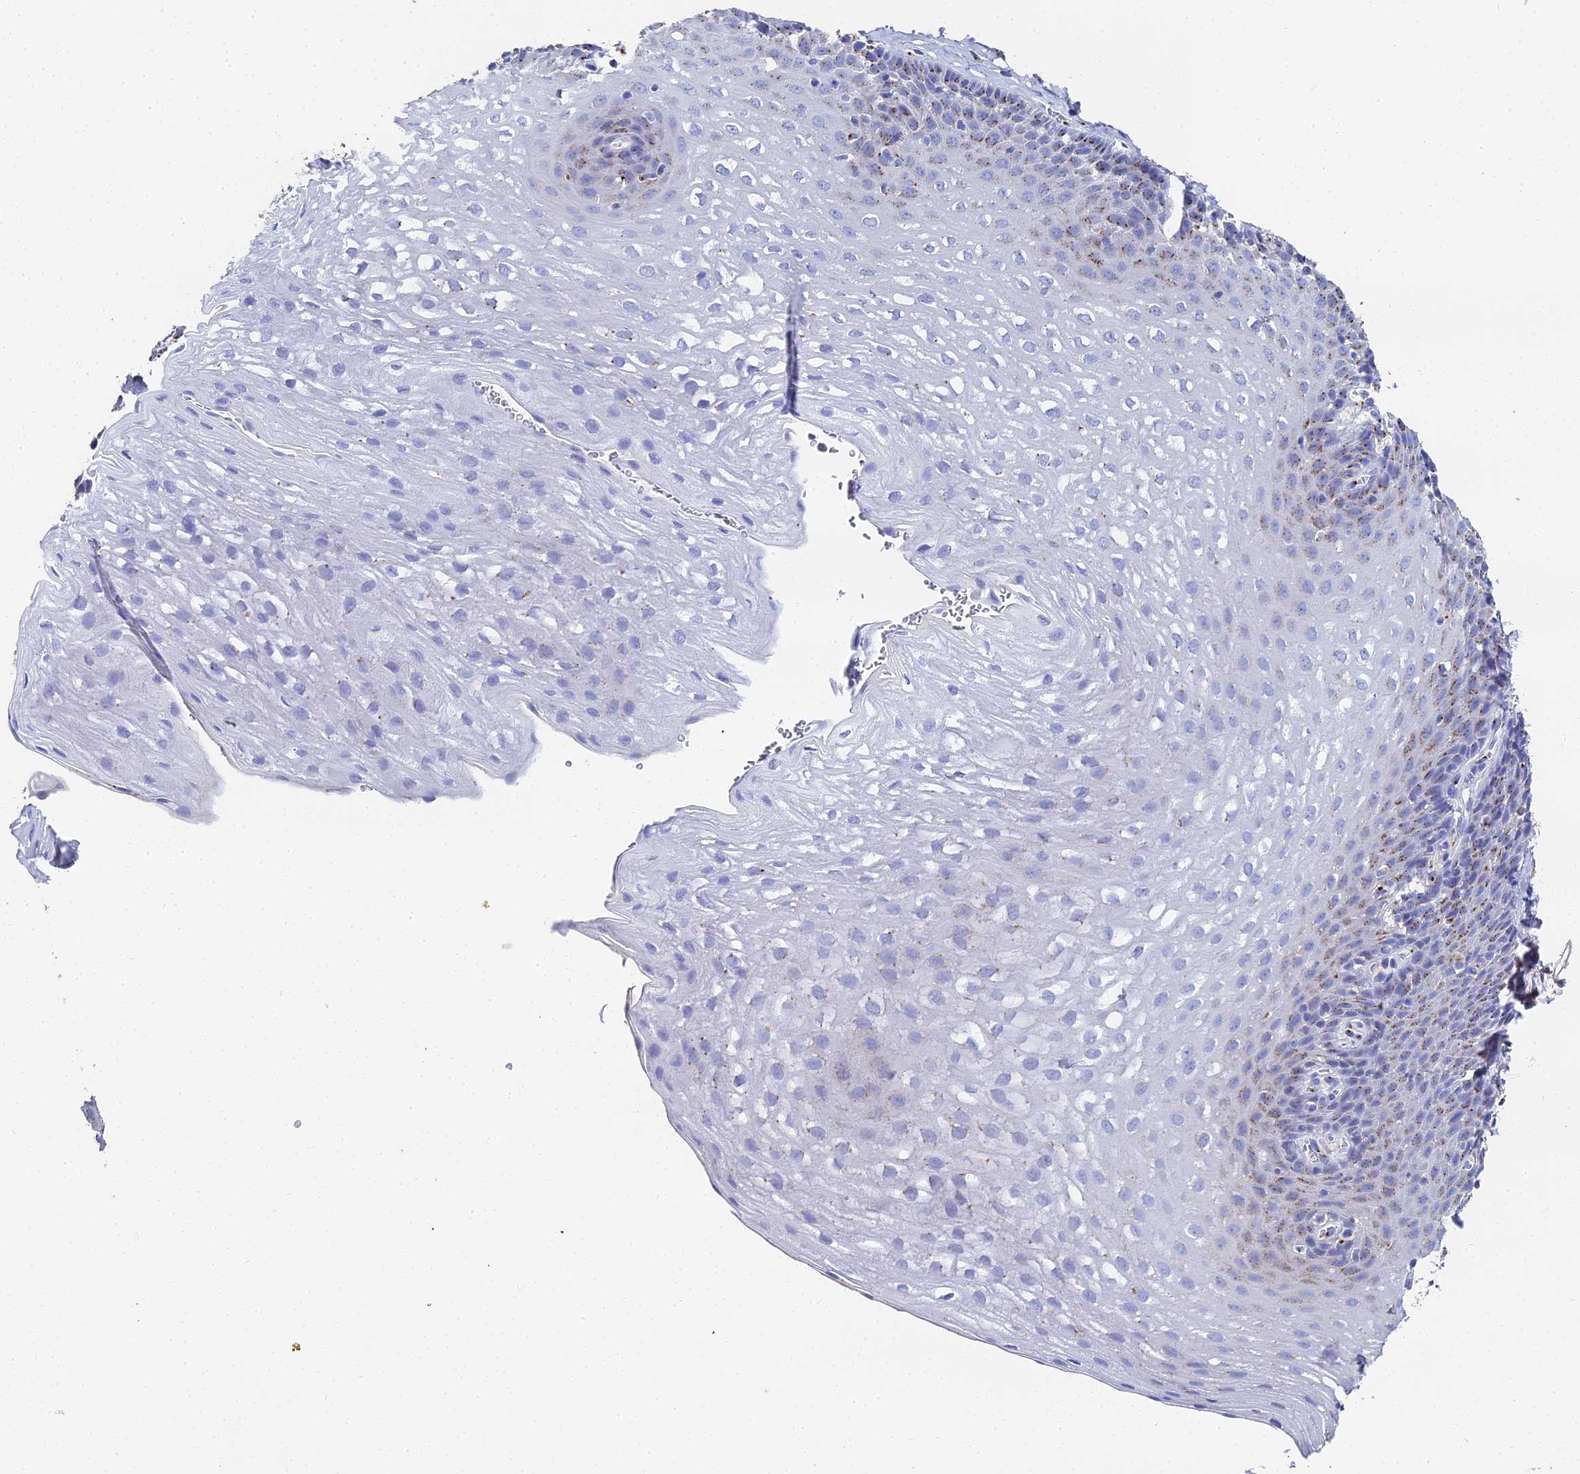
{"staining": {"intensity": "moderate", "quantity": "<25%", "location": "cytoplasmic/membranous"}, "tissue": "esophagus", "cell_type": "Squamous epithelial cells", "image_type": "normal", "snomed": [{"axis": "morphology", "description": "Normal tissue, NOS"}, {"axis": "topography", "description": "Esophagus"}], "caption": "The image shows staining of unremarkable esophagus, revealing moderate cytoplasmic/membranous protein positivity (brown color) within squamous epithelial cells.", "gene": "ENSG00000268674", "patient": {"sex": "female", "age": 66}}